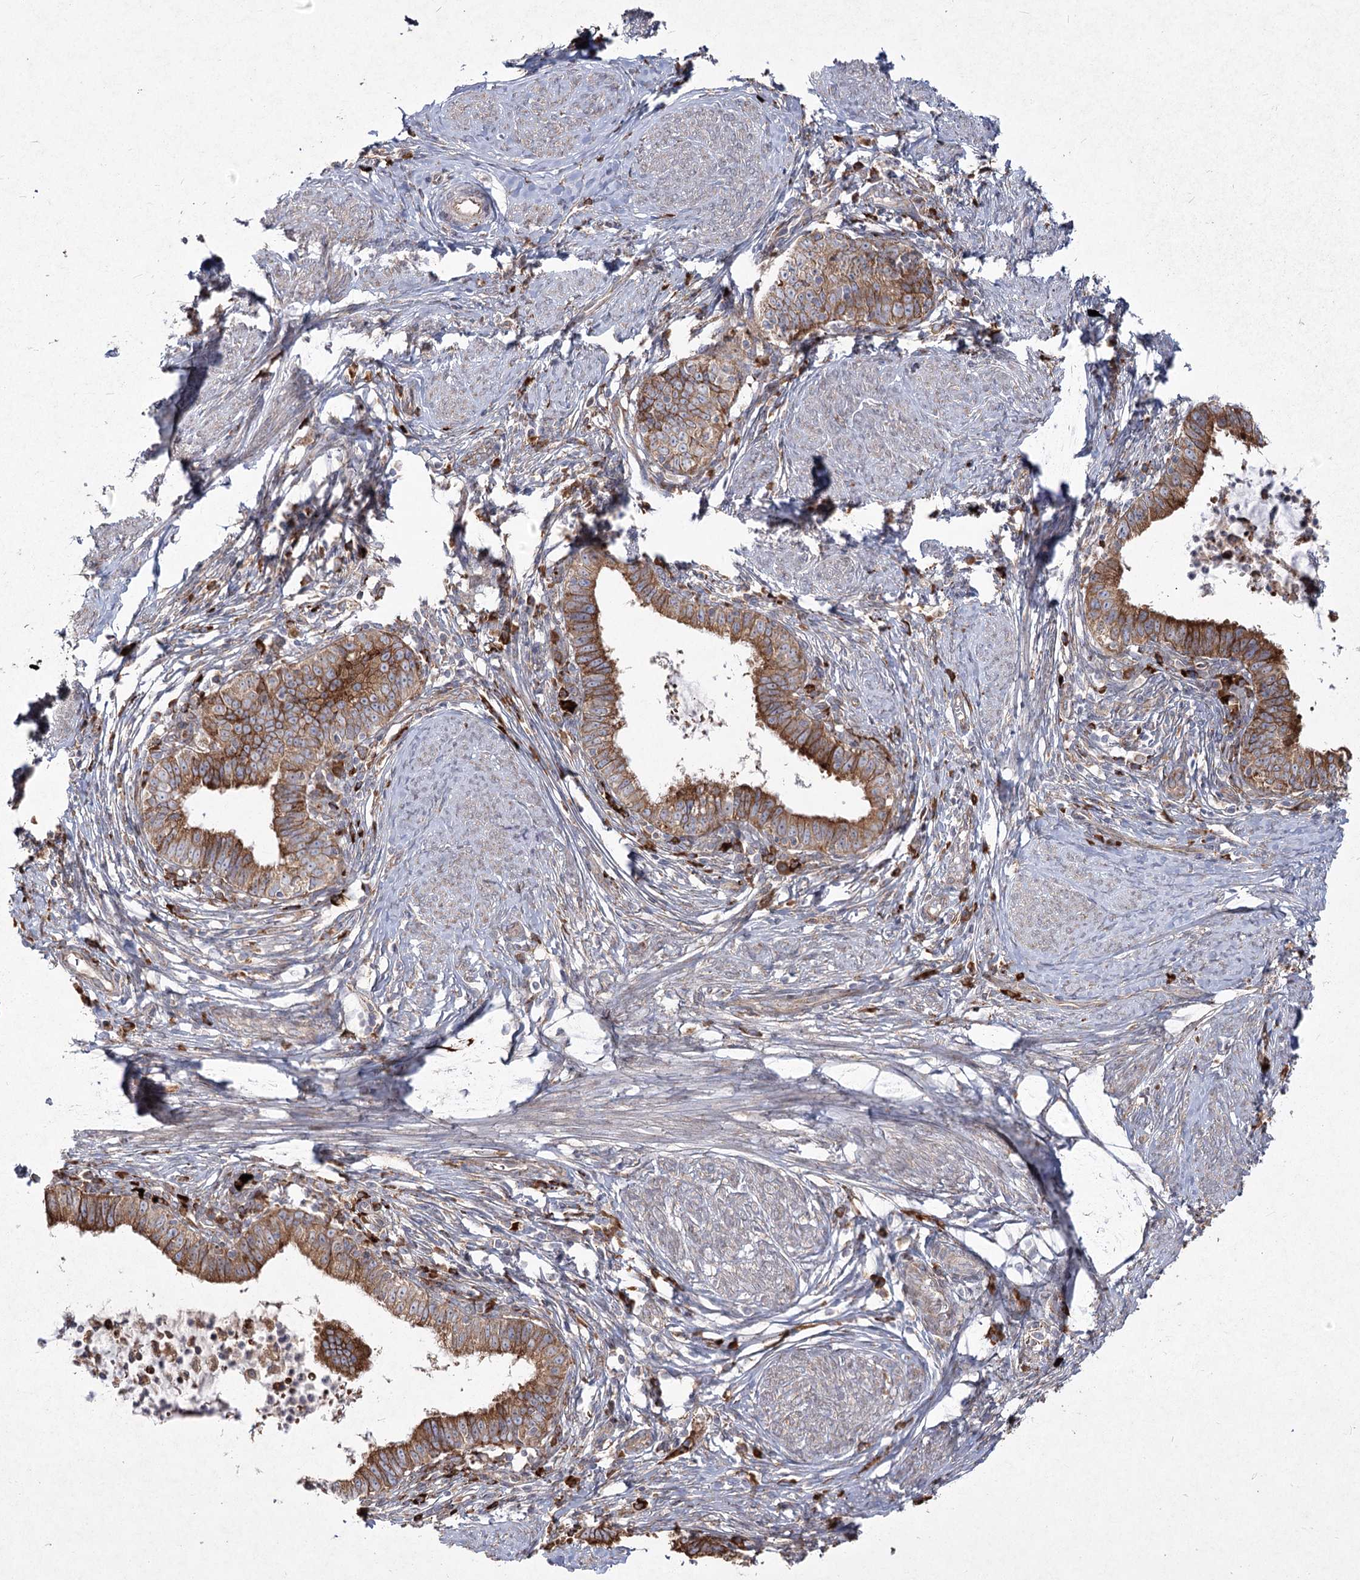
{"staining": {"intensity": "moderate", "quantity": ">75%", "location": "cytoplasmic/membranous"}, "tissue": "cervical cancer", "cell_type": "Tumor cells", "image_type": "cancer", "snomed": [{"axis": "morphology", "description": "Adenocarcinoma, NOS"}, {"axis": "topography", "description": "Cervix"}], "caption": "The immunohistochemical stain shows moderate cytoplasmic/membranous expression in tumor cells of cervical cancer tissue.", "gene": "NHLRC2", "patient": {"sex": "female", "age": 36}}